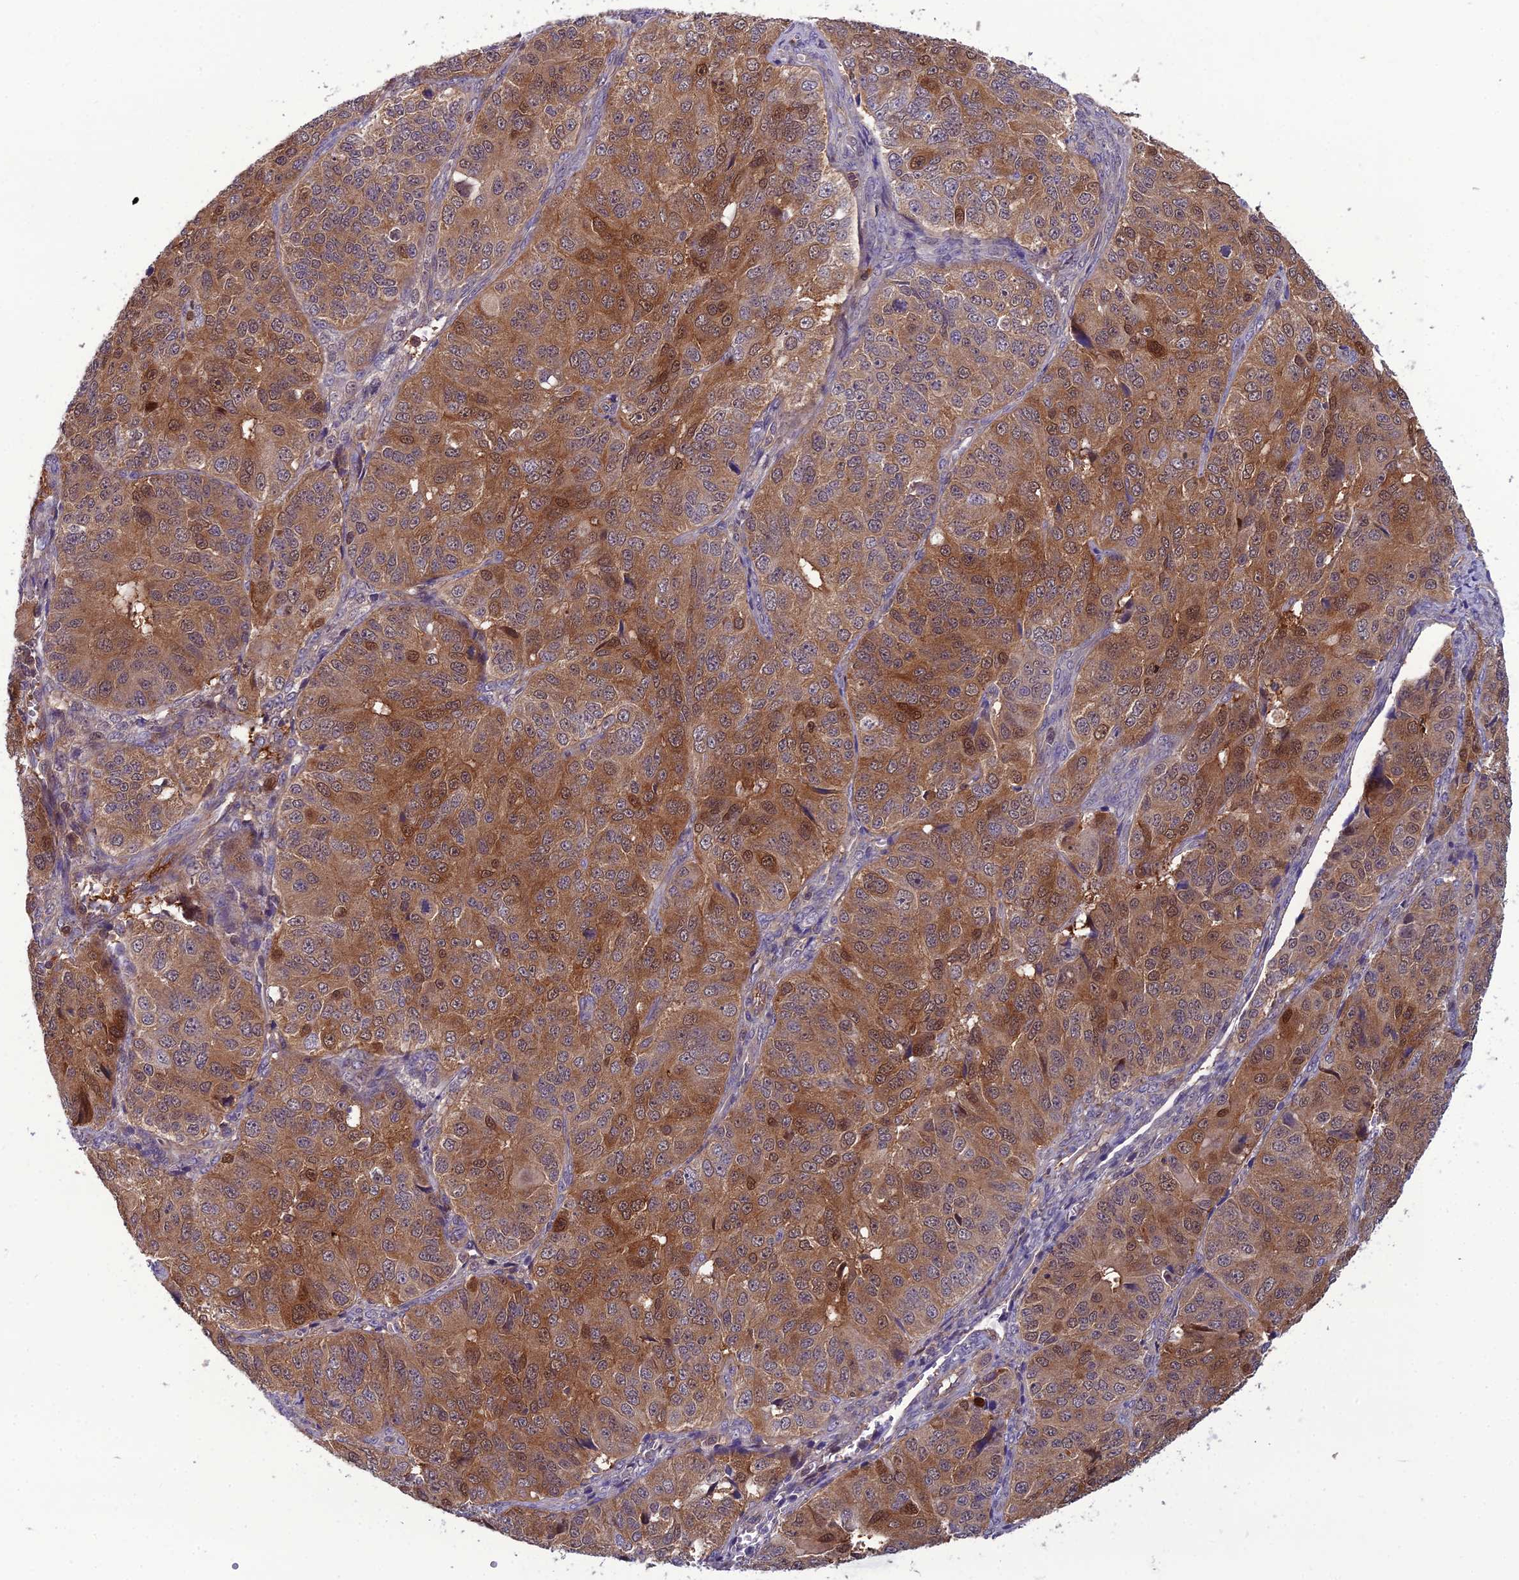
{"staining": {"intensity": "moderate", "quantity": ">75%", "location": "cytoplasmic/membranous,nuclear"}, "tissue": "ovarian cancer", "cell_type": "Tumor cells", "image_type": "cancer", "snomed": [{"axis": "morphology", "description": "Carcinoma, endometroid"}, {"axis": "topography", "description": "Ovary"}], "caption": "The micrograph exhibits a brown stain indicating the presence of a protein in the cytoplasmic/membranous and nuclear of tumor cells in endometroid carcinoma (ovarian). (IHC, brightfield microscopy, high magnification).", "gene": "GDF6", "patient": {"sex": "female", "age": 51}}